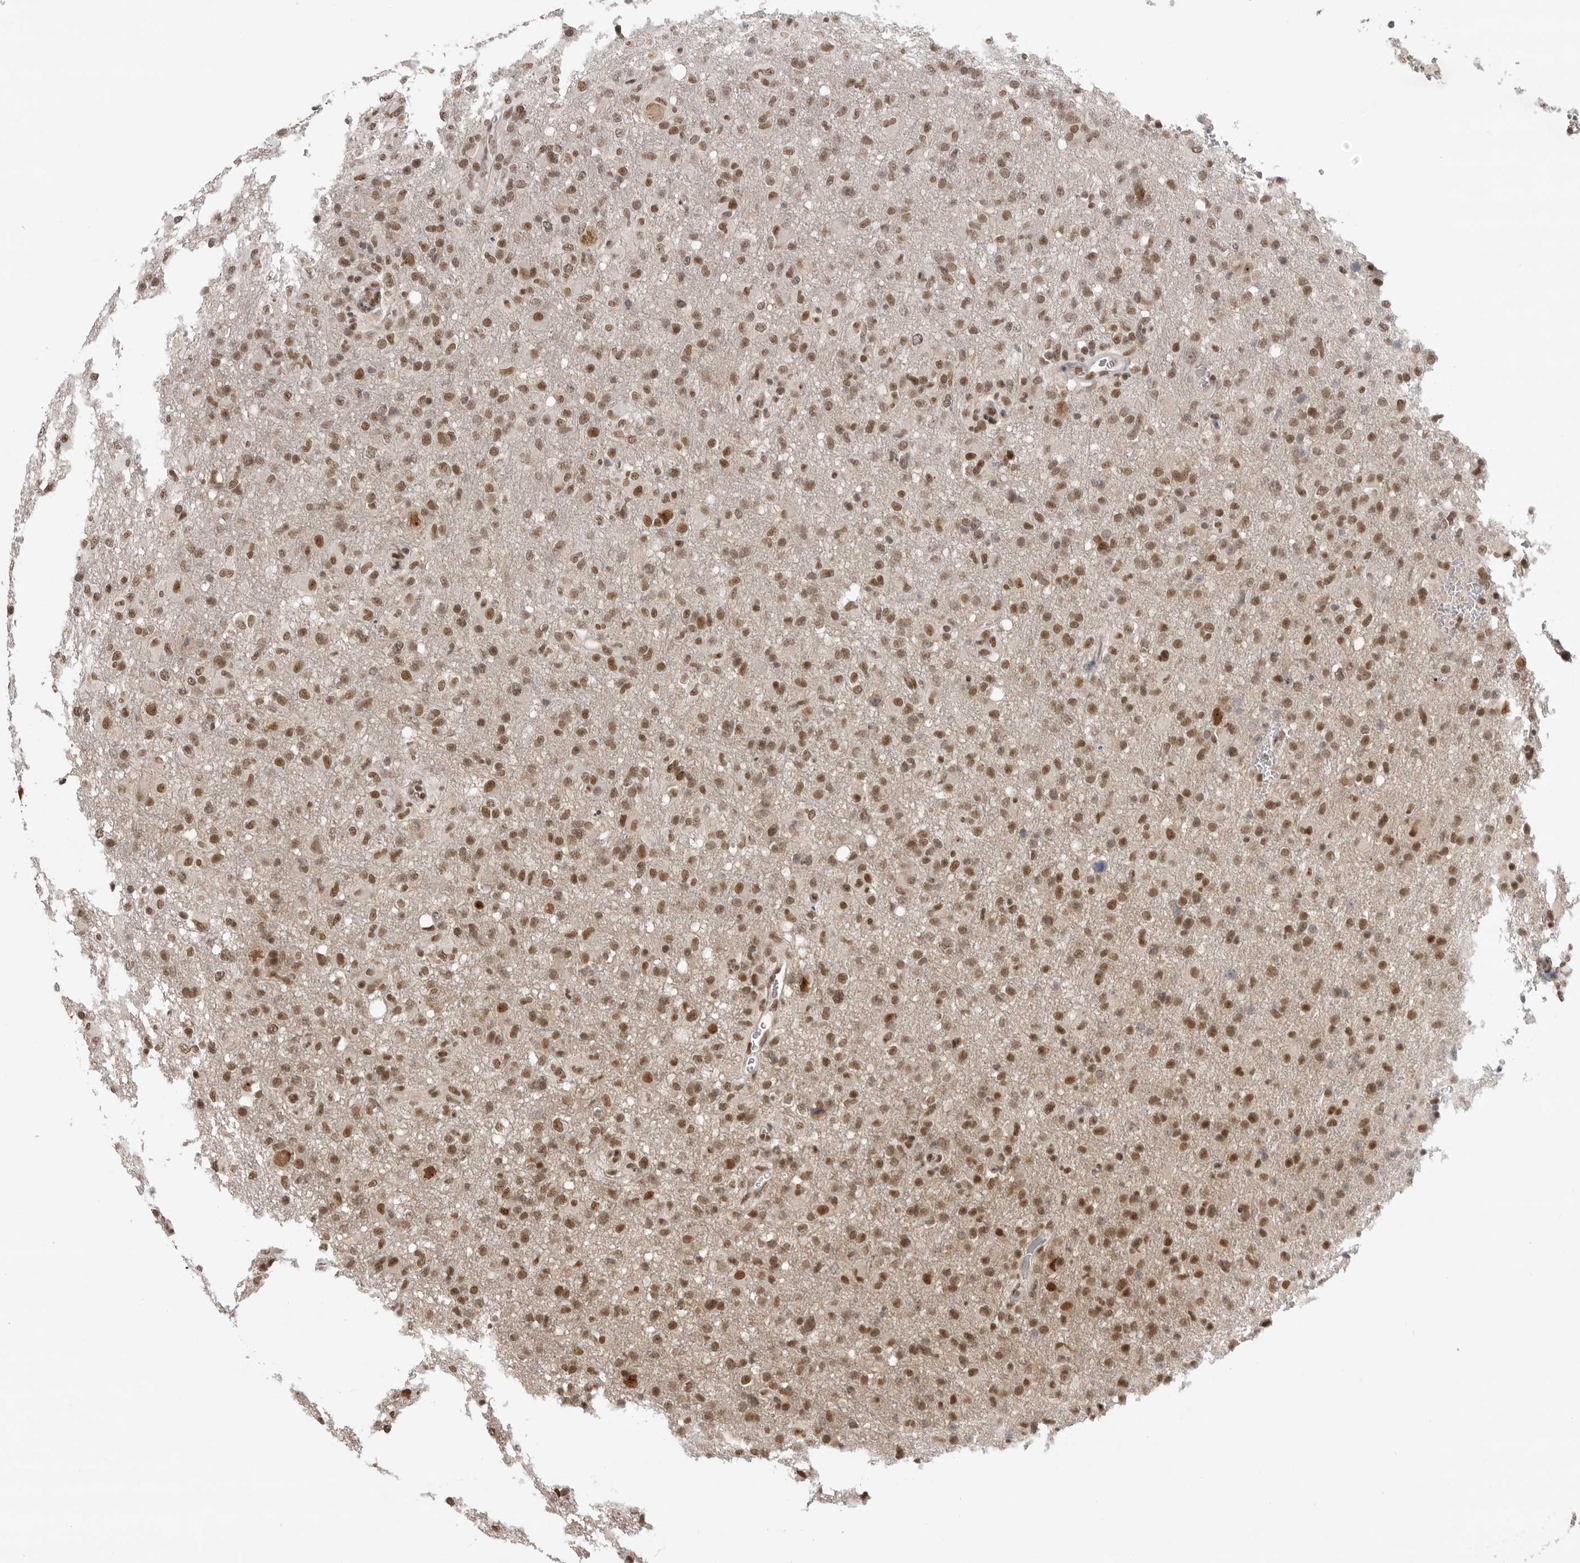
{"staining": {"intensity": "moderate", "quantity": ">75%", "location": "nuclear"}, "tissue": "glioma", "cell_type": "Tumor cells", "image_type": "cancer", "snomed": [{"axis": "morphology", "description": "Glioma, malignant, High grade"}, {"axis": "topography", "description": "Brain"}], "caption": "Immunohistochemistry (IHC) image of human glioma stained for a protein (brown), which displays medium levels of moderate nuclear staining in about >75% of tumor cells.", "gene": "ZNF830", "patient": {"sex": "female", "age": 57}}